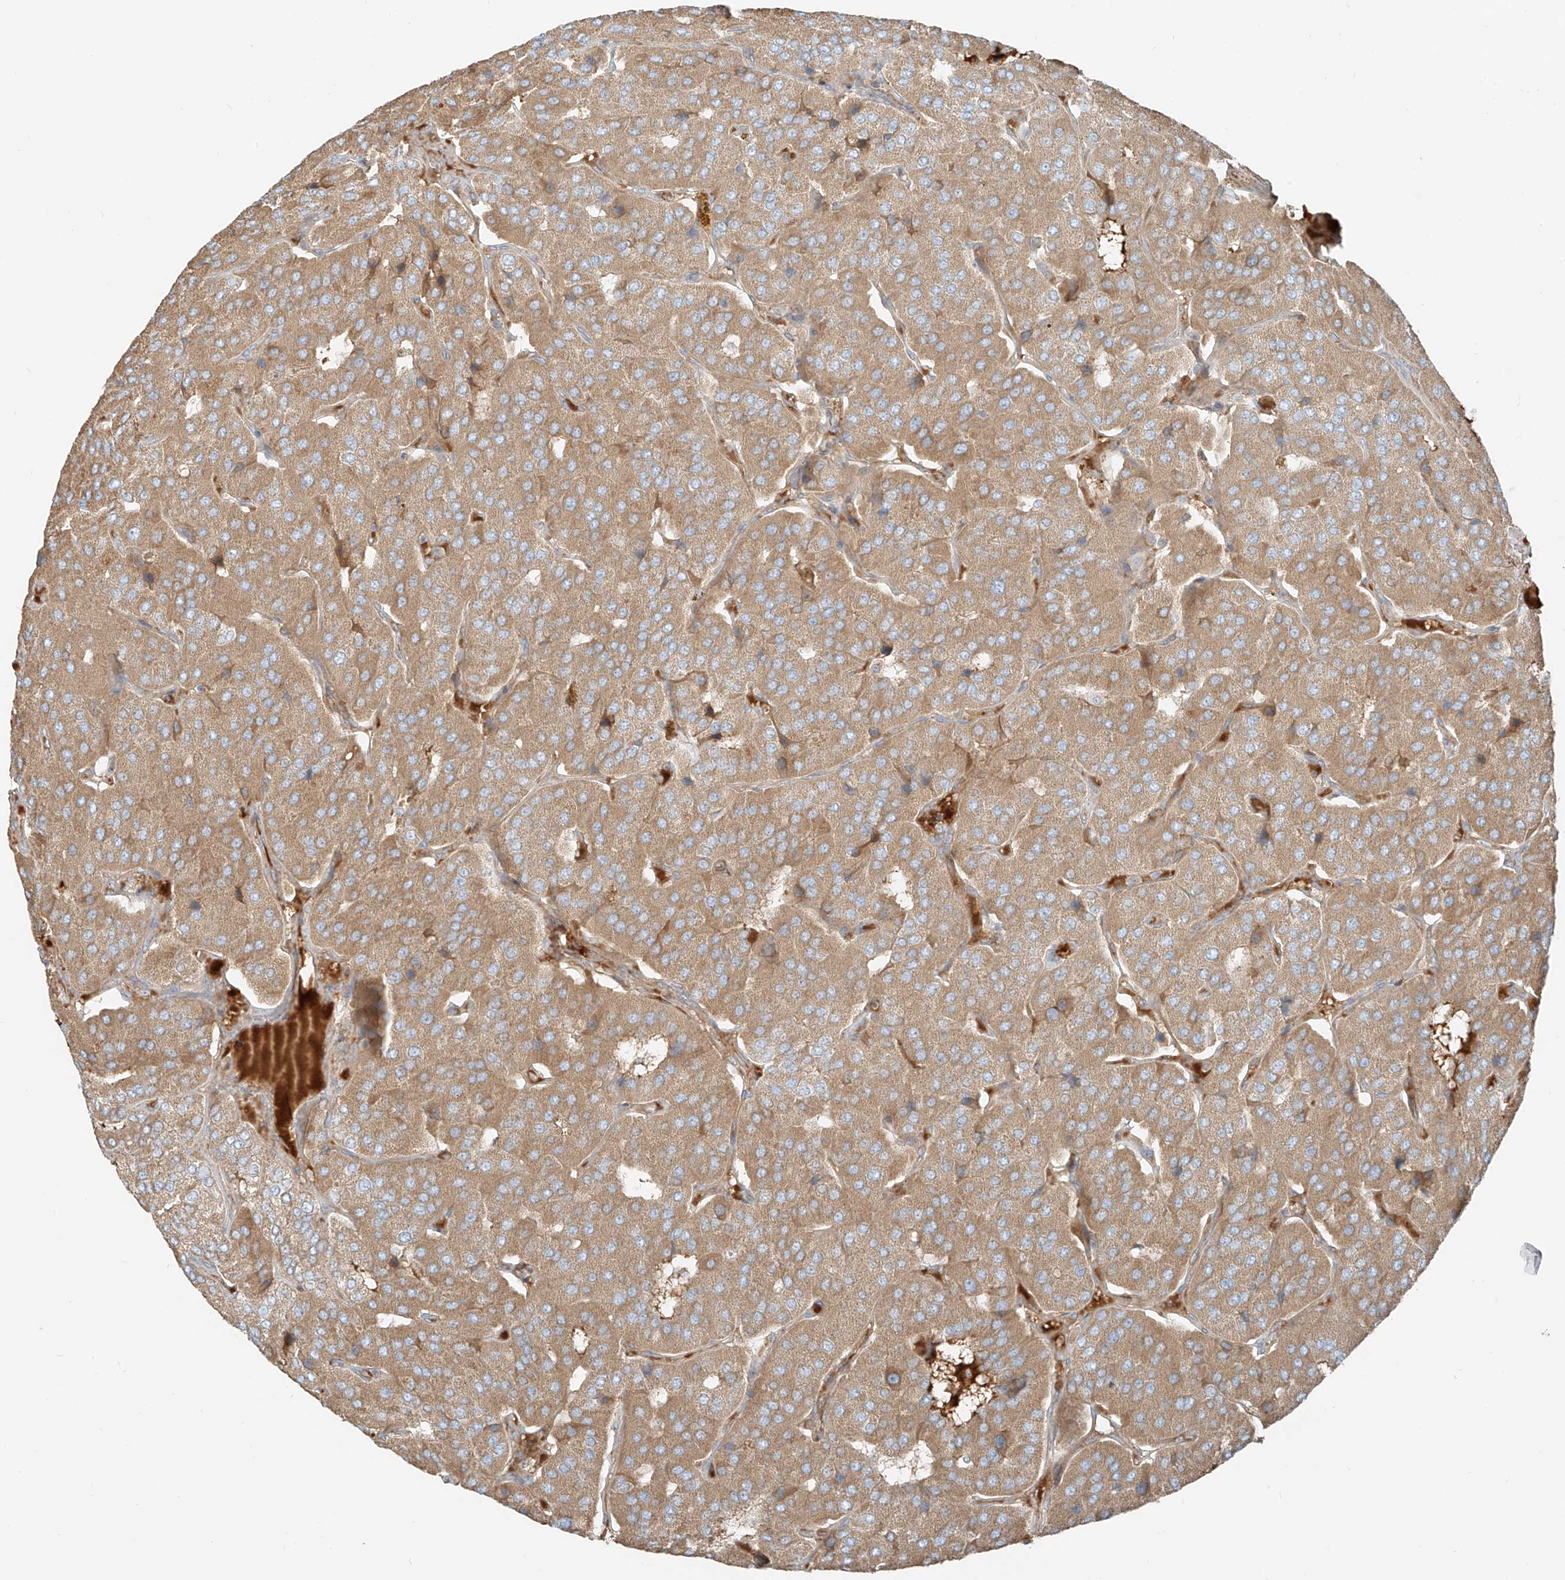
{"staining": {"intensity": "moderate", "quantity": ">75%", "location": "cytoplasmic/membranous"}, "tissue": "parathyroid gland", "cell_type": "Glandular cells", "image_type": "normal", "snomed": [{"axis": "morphology", "description": "Normal tissue, NOS"}, {"axis": "morphology", "description": "Adenoma, NOS"}, {"axis": "topography", "description": "Parathyroid gland"}], "caption": "Glandular cells exhibit medium levels of moderate cytoplasmic/membranous positivity in approximately >75% of cells in unremarkable human parathyroid gland.", "gene": "FSTL1", "patient": {"sex": "female", "age": 86}}